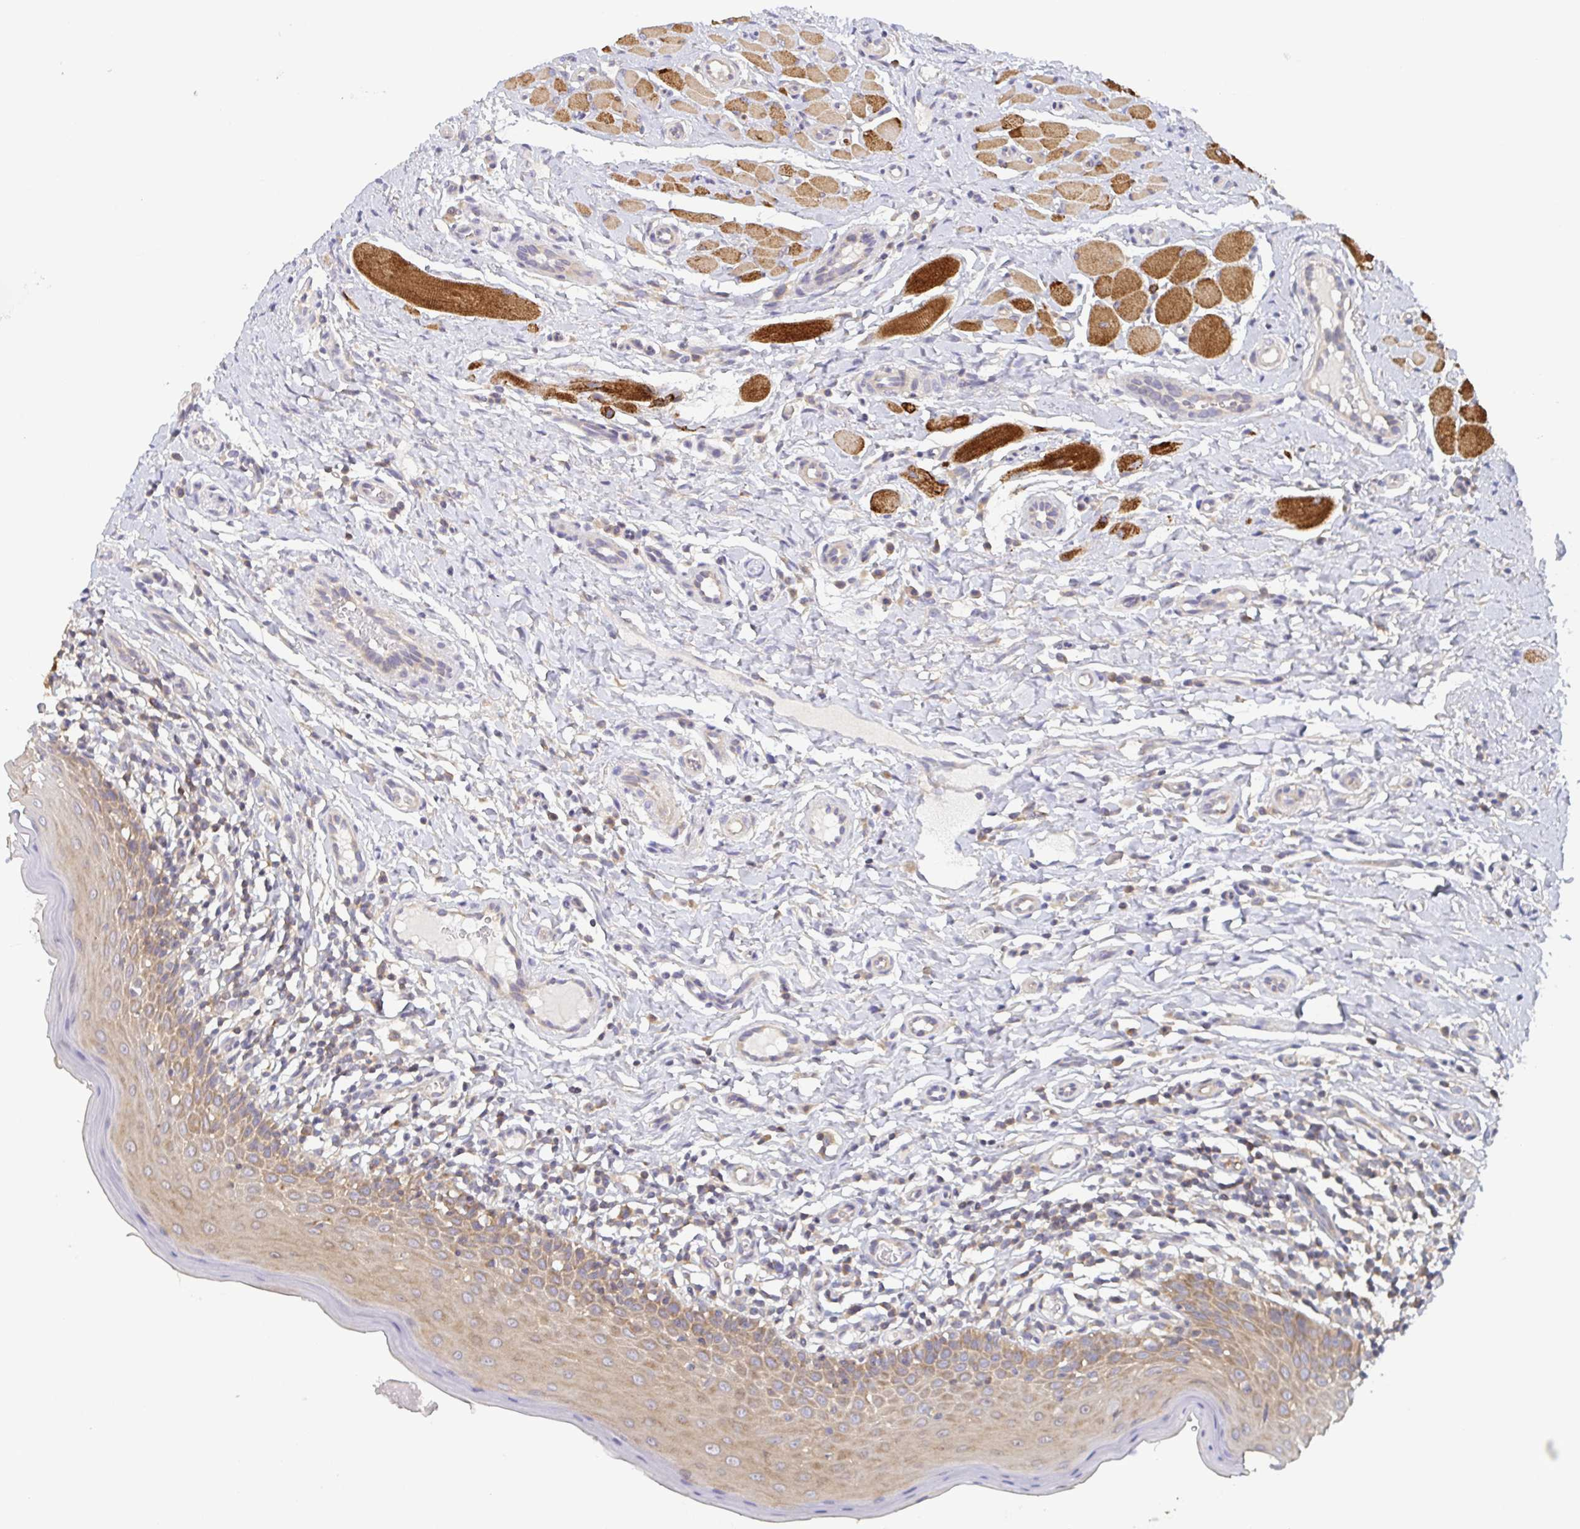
{"staining": {"intensity": "moderate", "quantity": ">75%", "location": "cytoplasmic/membranous"}, "tissue": "oral mucosa", "cell_type": "Squamous epithelial cells", "image_type": "normal", "snomed": [{"axis": "morphology", "description": "Normal tissue, NOS"}, {"axis": "topography", "description": "Oral tissue"}, {"axis": "topography", "description": "Tounge, NOS"}], "caption": "IHC (DAB (3,3'-diaminobenzidine)) staining of benign oral mucosa demonstrates moderate cytoplasmic/membranous protein expression in about >75% of squamous epithelial cells. The staining is performed using DAB brown chromogen to label protein expression. The nuclei are counter-stained blue using hematoxylin.", "gene": "TUFT1", "patient": {"sex": "female", "age": 58}}